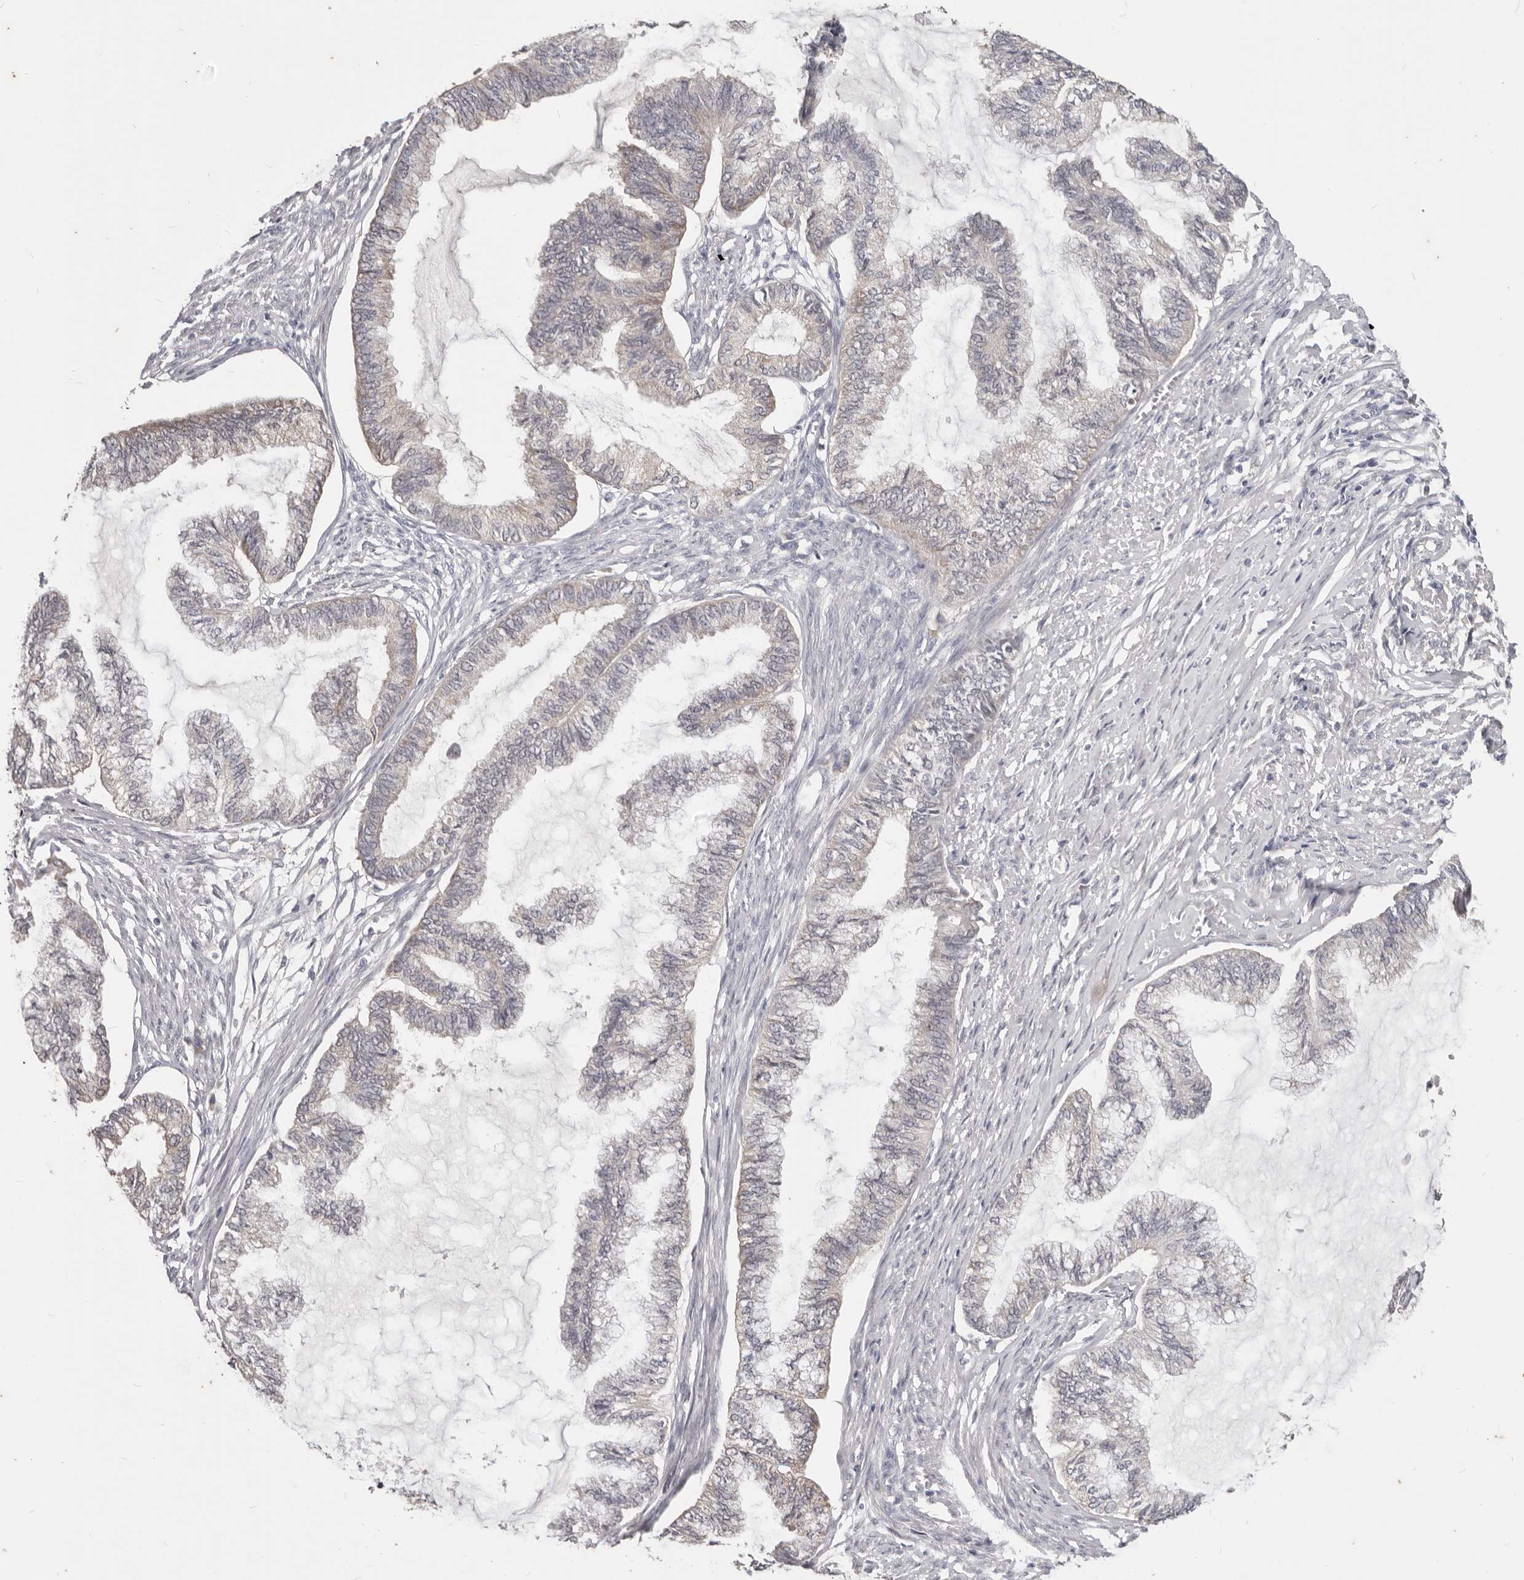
{"staining": {"intensity": "negative", "quantity": "none", "location": "none"}, "tissue": "endometrial cancer", "cell_type": "Tumor cells", "image_type": "cancer", "snomed": [{"axis": "morphology", "description": "Adenocarcinoma, NOS"}, {"axis": "topography", "description": "Endometrium"}], "caption": "The histopathology image reveals no significant staining in tumor cells of adenocarcinoma (endometrial).", "gene": "WDR77", "patient": {"sex": "female", "age": 86}}